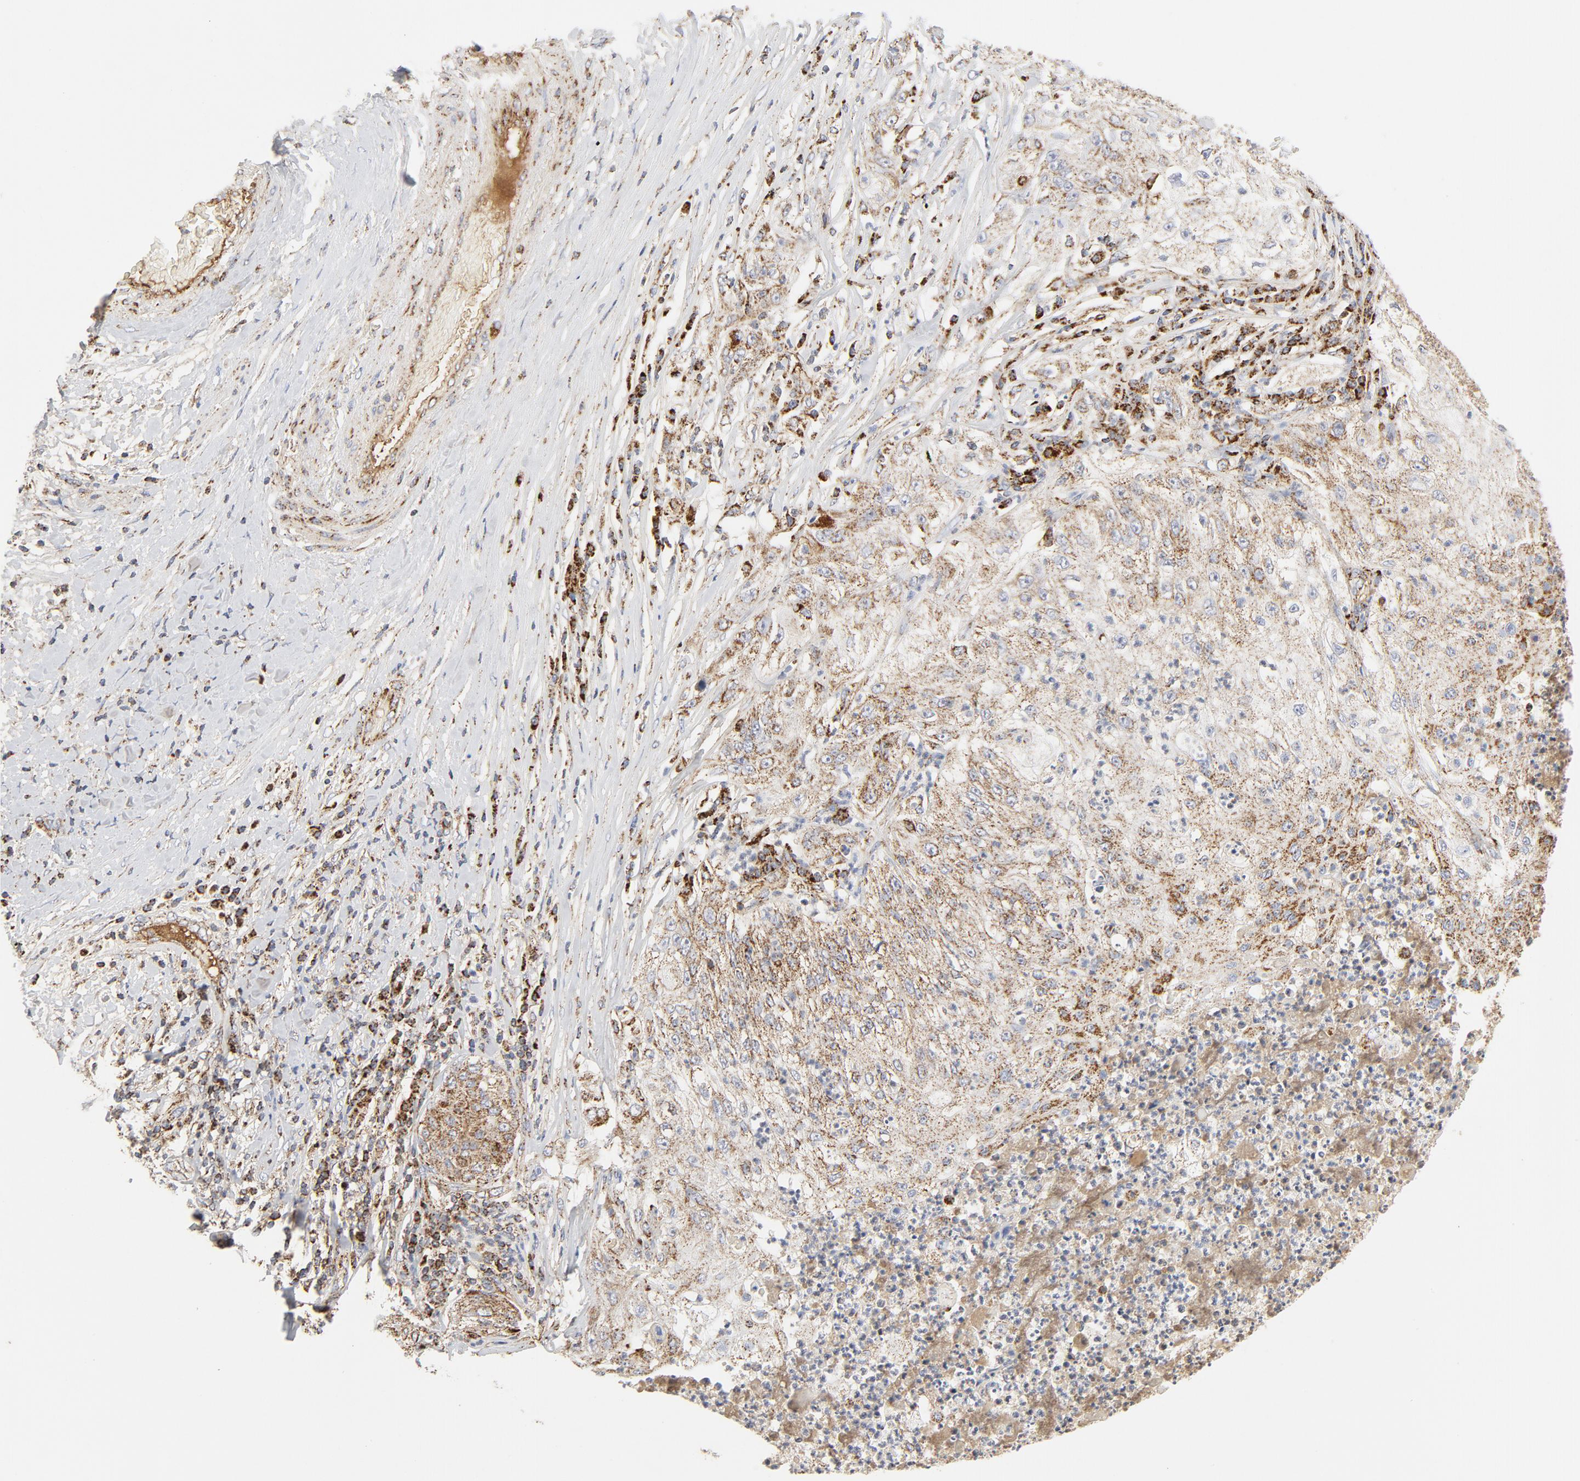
{"staining": {"intensity": "moderate", "quantity": "25%-75%", "location": "cytoplasmic/membranous"}, "tissue": "lung cancer", "cell_type": "Tumor cells", "image_type": "cancer", "snomed": [{"axis": "morphology", "description": "Inflammation, NOS"}, {"axis": "morphology", "description": "Squamous cell carcinoma, NOS"}, {"axis": "topography", "description": "Lymph node"}, {"axis": "topography", "description": "Soft tissue"}, {"axis": "topography", "description": "Lung"}], "caption": "Immunohistochemical staining of lung cancer (squamous cell carcinoma) displays medium levels of moderate cytoplasmic/membranous protein staining in approximately 25%-75% of tumor cells.", "gene": "PCNX4", "patient": {"sex": "male", "age": 66}}